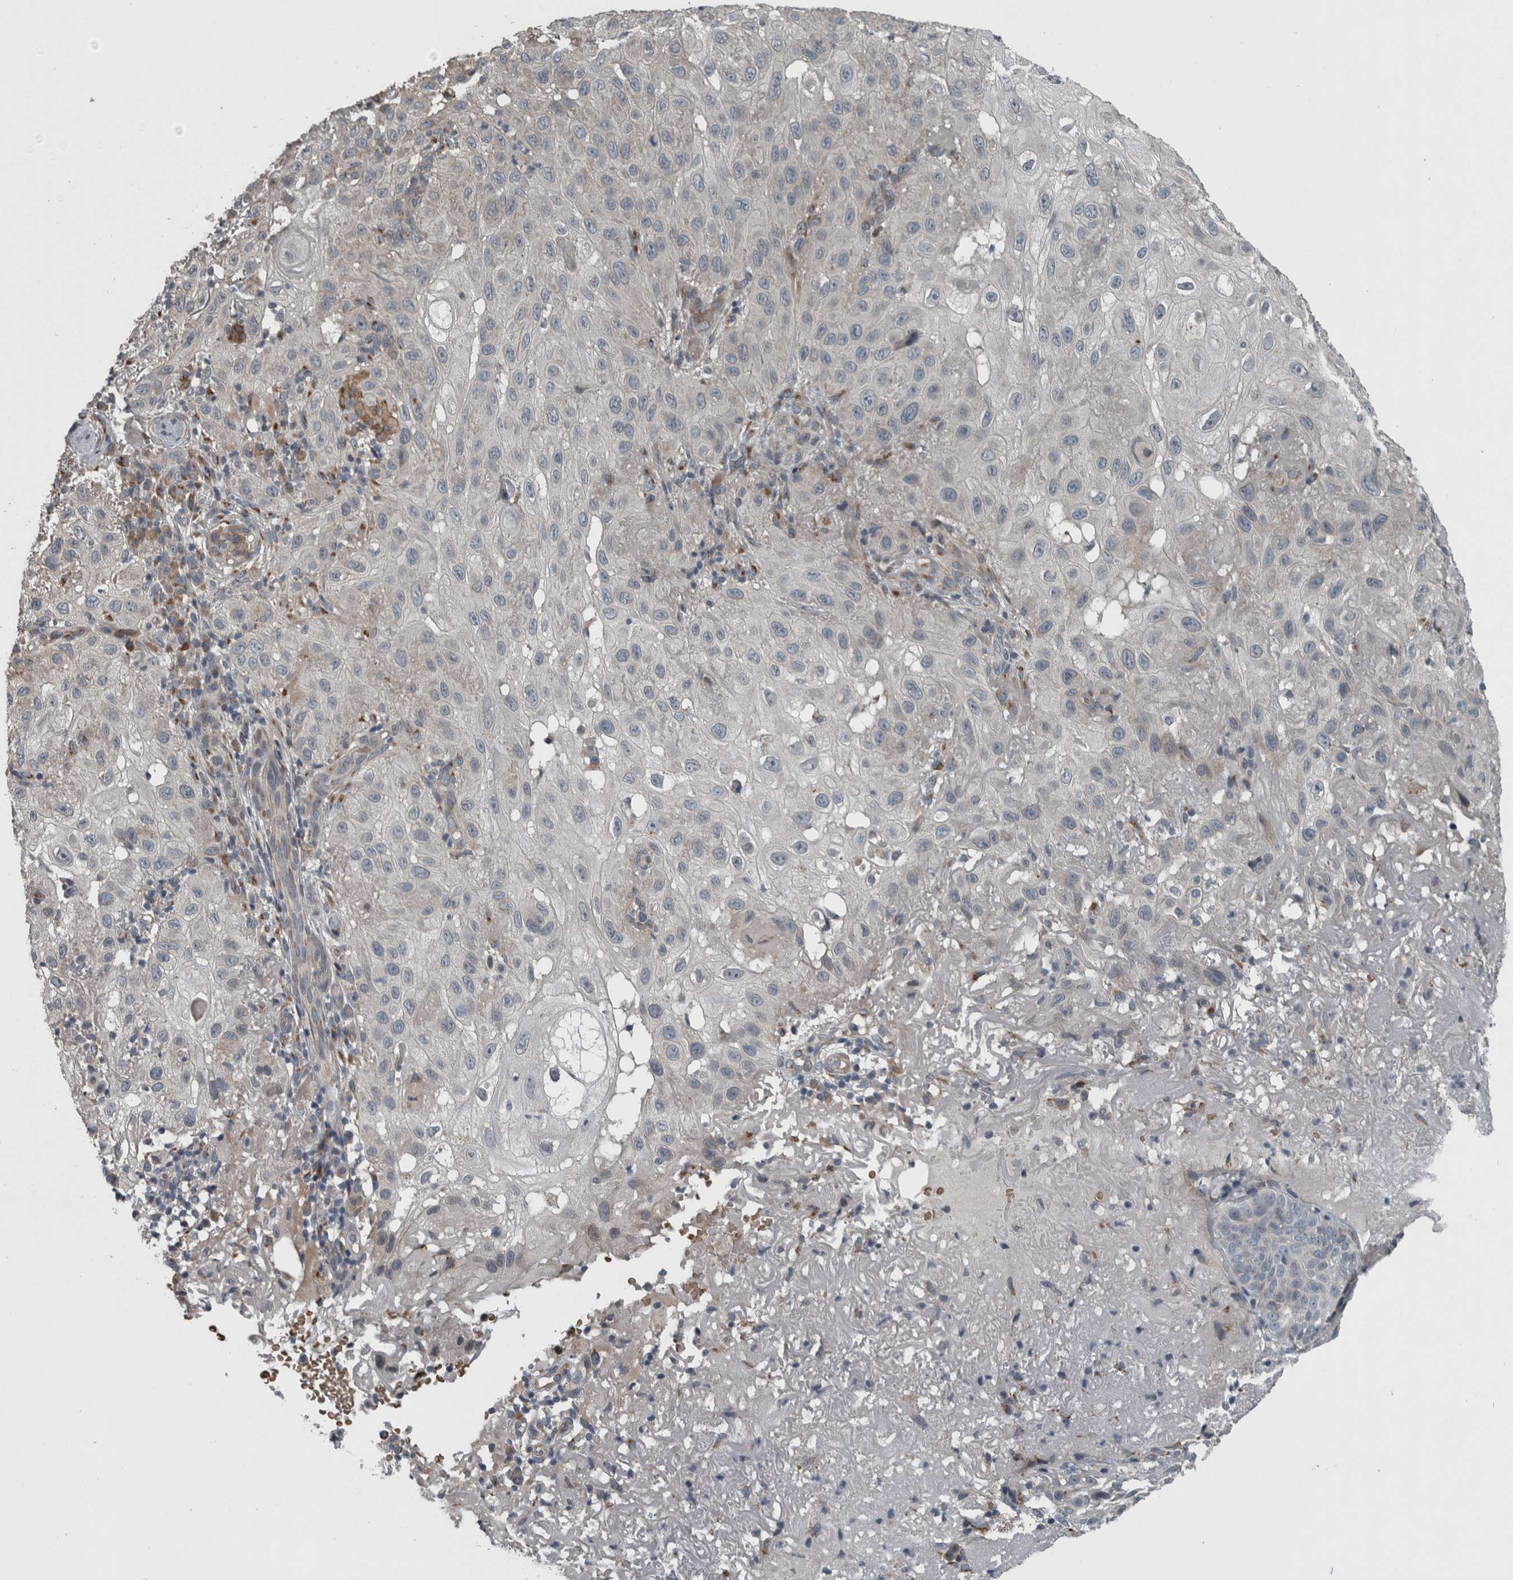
{"staining": {"intensity": "negative", "quantity": "none", "location": "none"}, "tissue": "skin cancer", "cell_type": "Tumor cells", "image_type": "cancer", "snomed": [{"axis": "morphology", "description": "Normal tissue, NOS"}, {"axis": "morphology", "description": "Squamous cell carcinoma, NOS"}, {"axis": "topography", "description": "Skin"}], "caption": "Protein analysis of squamous cell carcinoma (skin) exhibits no significant positivity in tumor cells.", "gene": "ZNF345", "patient": {"sex": "female", "age": 96}}